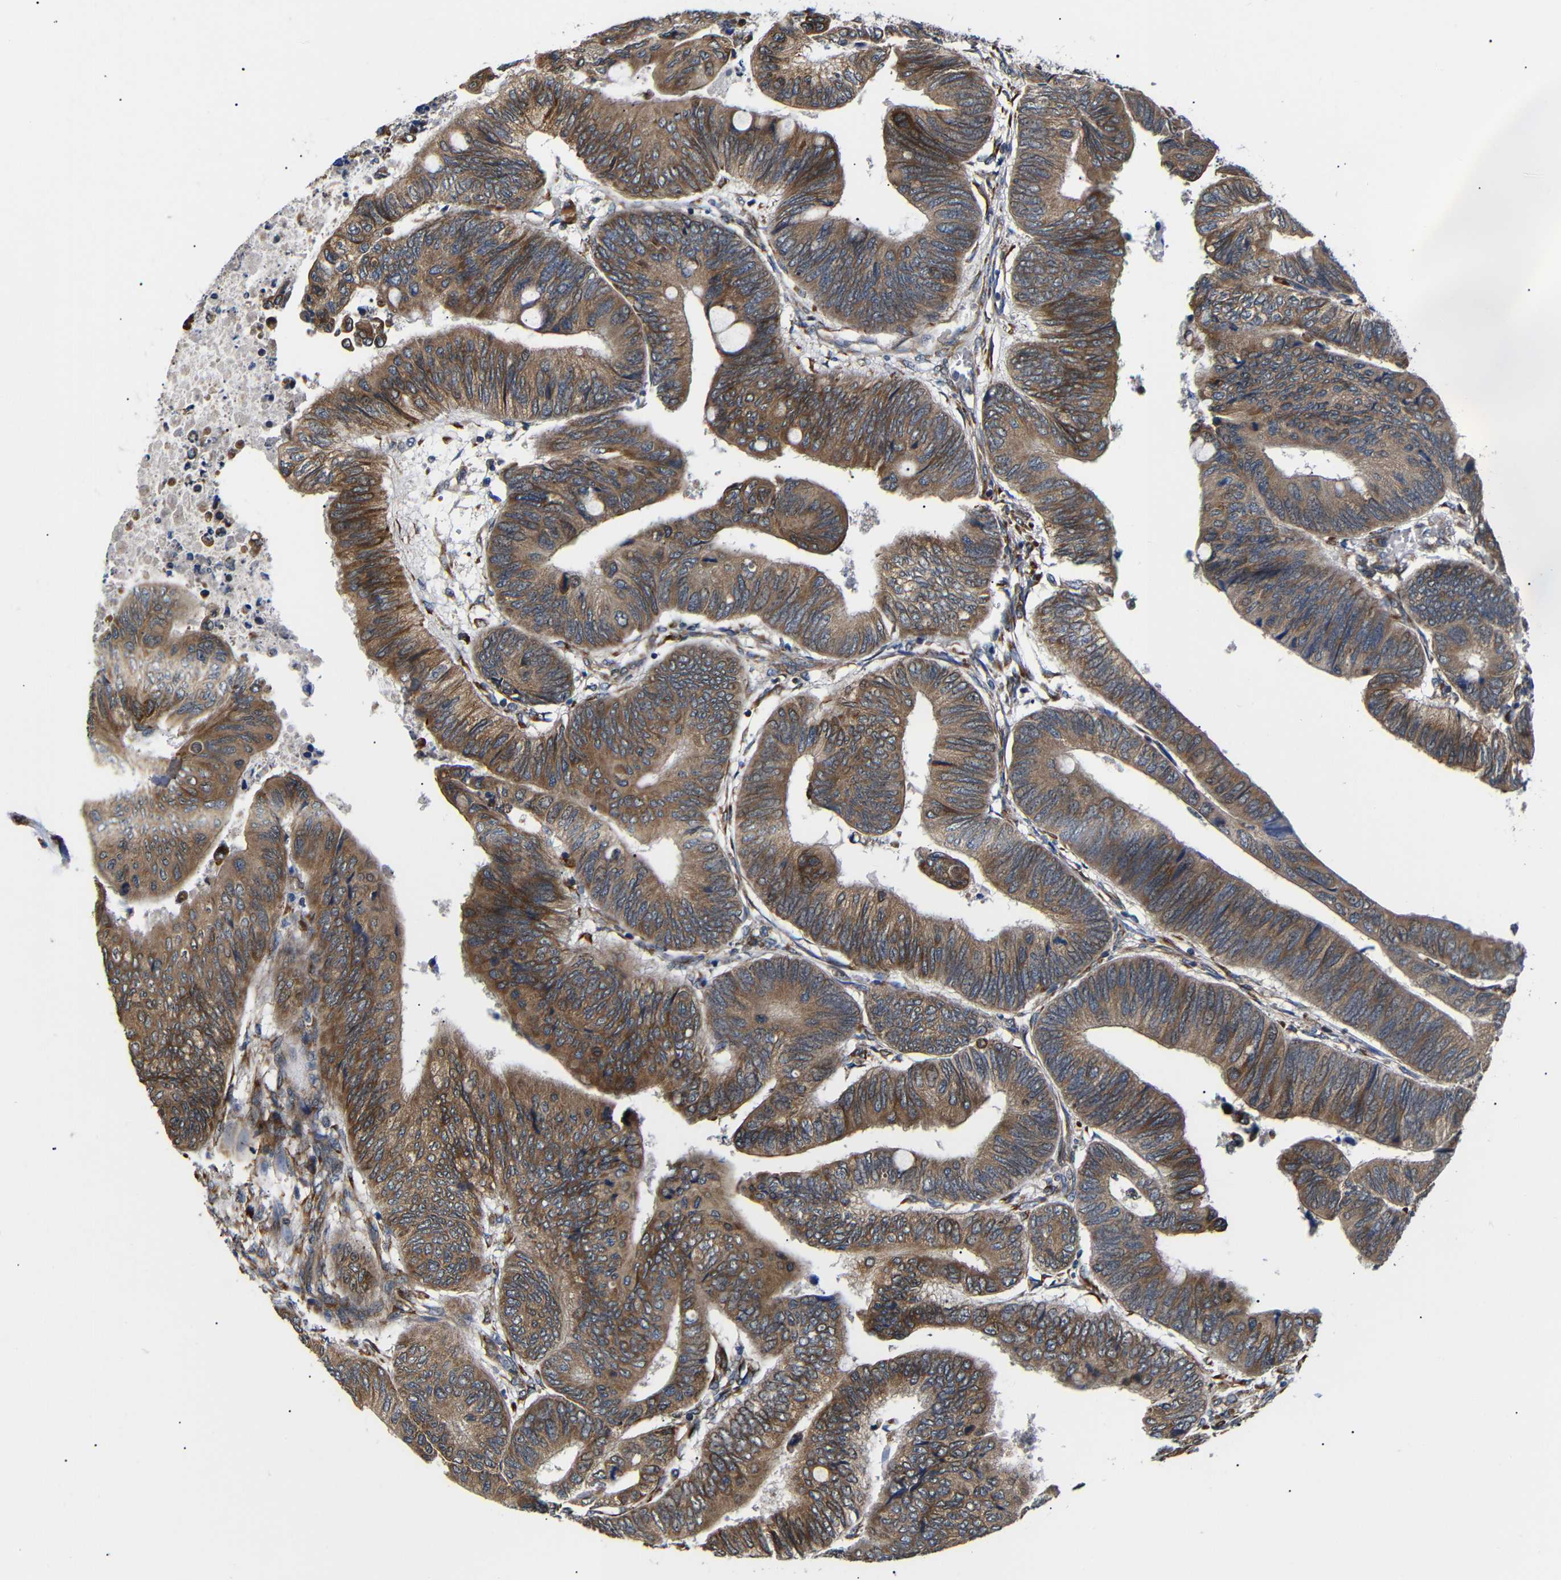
{"staining": {"intensity": "moderate", "quantity": ">75%", "location": "cytoplasmic/membranous"}, "tissue": "colorectal cancer", "cell_type": "Tumor cells", "image_type": "cancer", "snomed": [{"axis": "morphology", "description": "Normal tissue, NOS"}, {"axis": "morphology", "description": "Adenocarcinoma, NOS"}, {"axis": "topography", "description": "Rectum"}, {"axis": "topography", "description": "Peripheral nerve tissue"}], "caption": "Immunohistochemistry (IHC) micrograph of neoplastic tissue: colorectal cancer (adenocarcinoma) stained using immunohistochemistry displays medium levels of moderate protein expression localized specifically in the cytoplasmic/membranous of tumor cells, appearing as a cytoplasmic/membranous brown color.", "gene": "KANK4", "patient": {"sex": "male", "age": 92}}